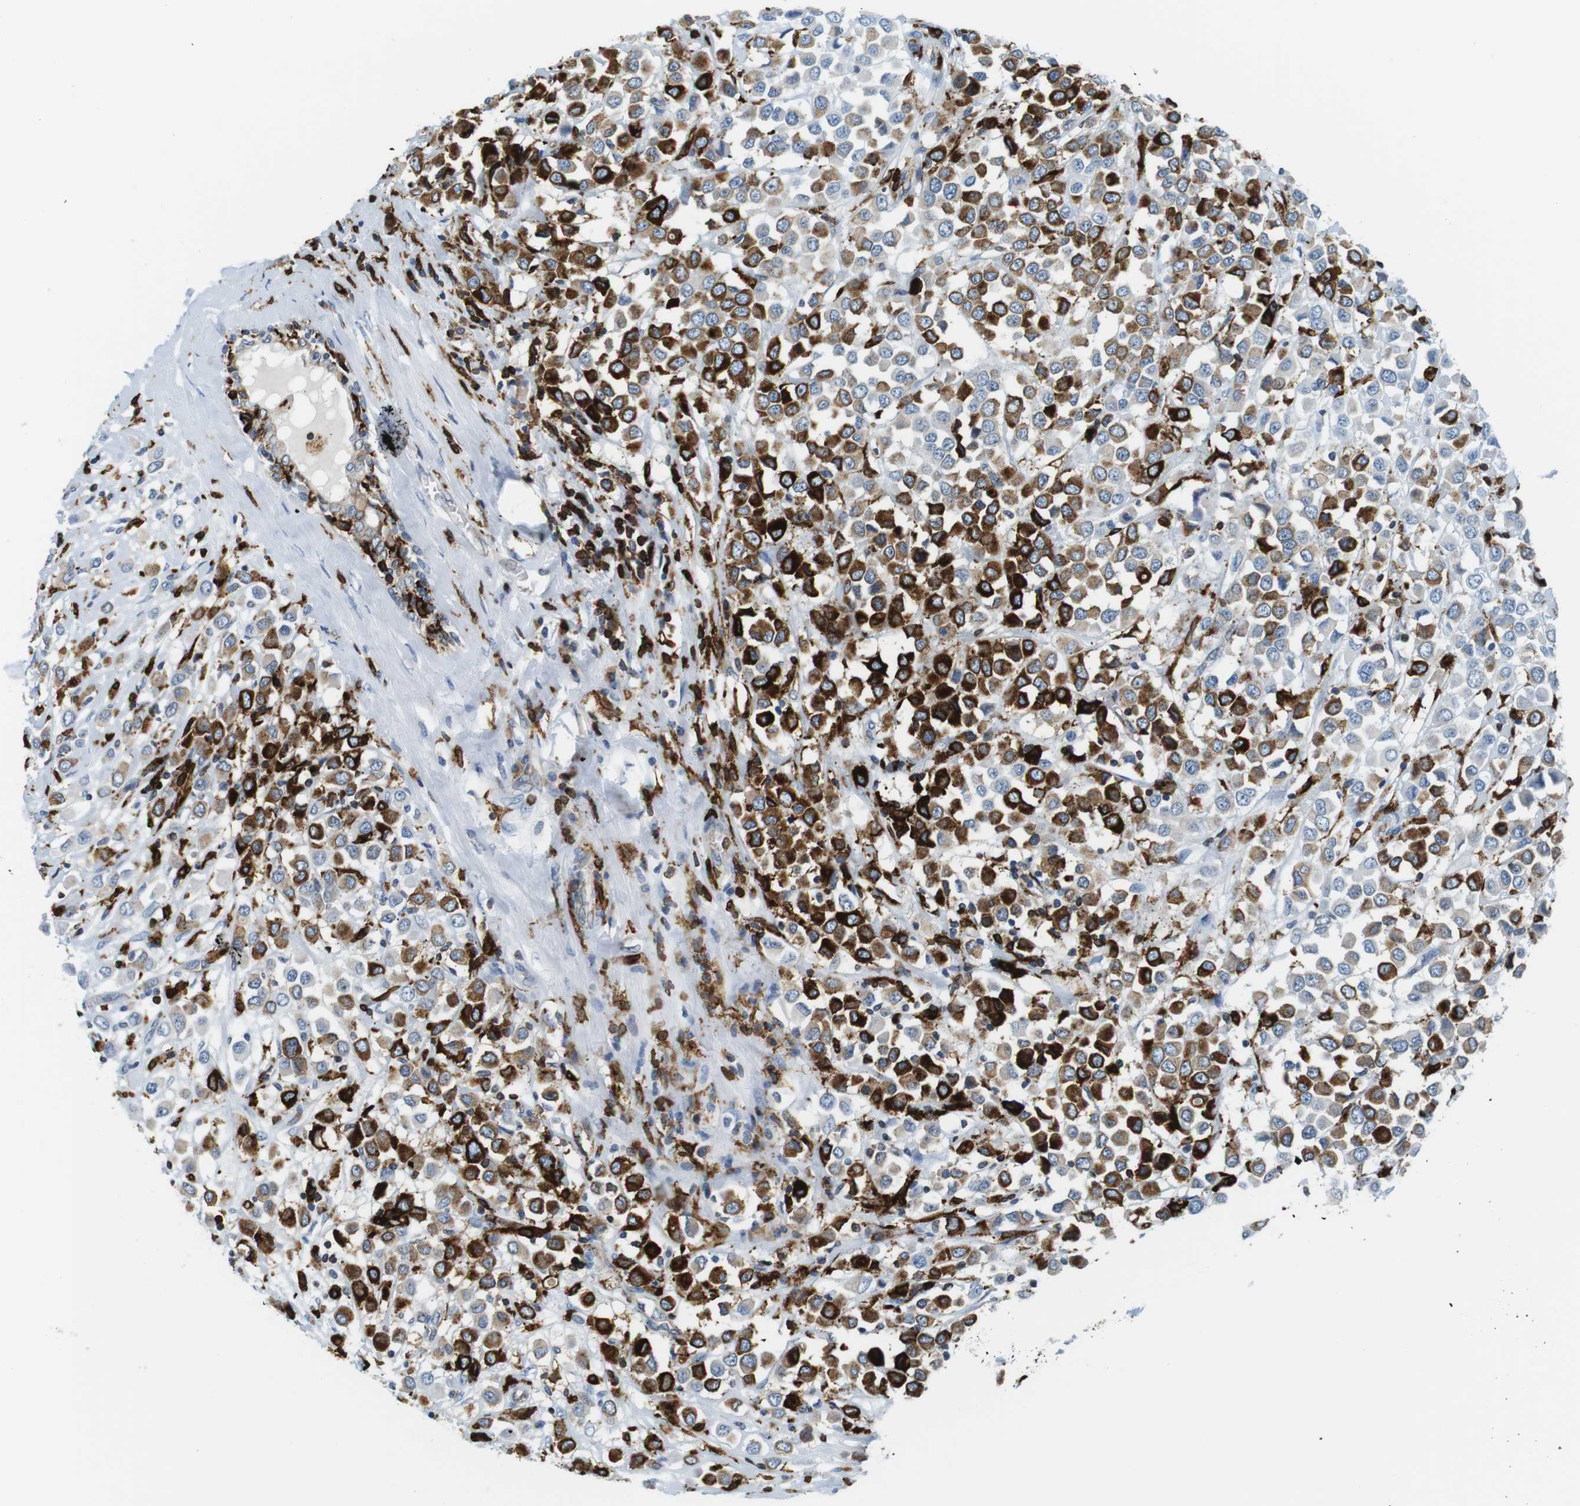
{"staining": {"intensity": "strong", "quantity": "25%-75%", "location": "cytoplasmic/membranous"}, "tissue": "breast cancer", "cell_type": "Tumor cells", "image_type": "cancer", "snomed": [{"axis": "morphology", "description": "Duct carcinoma"}, {"axis": "topography", "description": "Breast"}], "caption": "Breast cancer was stained to show a protein in brown. There is high levels of strong cytoplasmic/membranous staining in approximately 25%-75% of tumor cells. (DAB = brown stain, brightfield microscopy at high magnification).", "gene": "CIITA", "patient": {"sex": "female", "age": 61}}